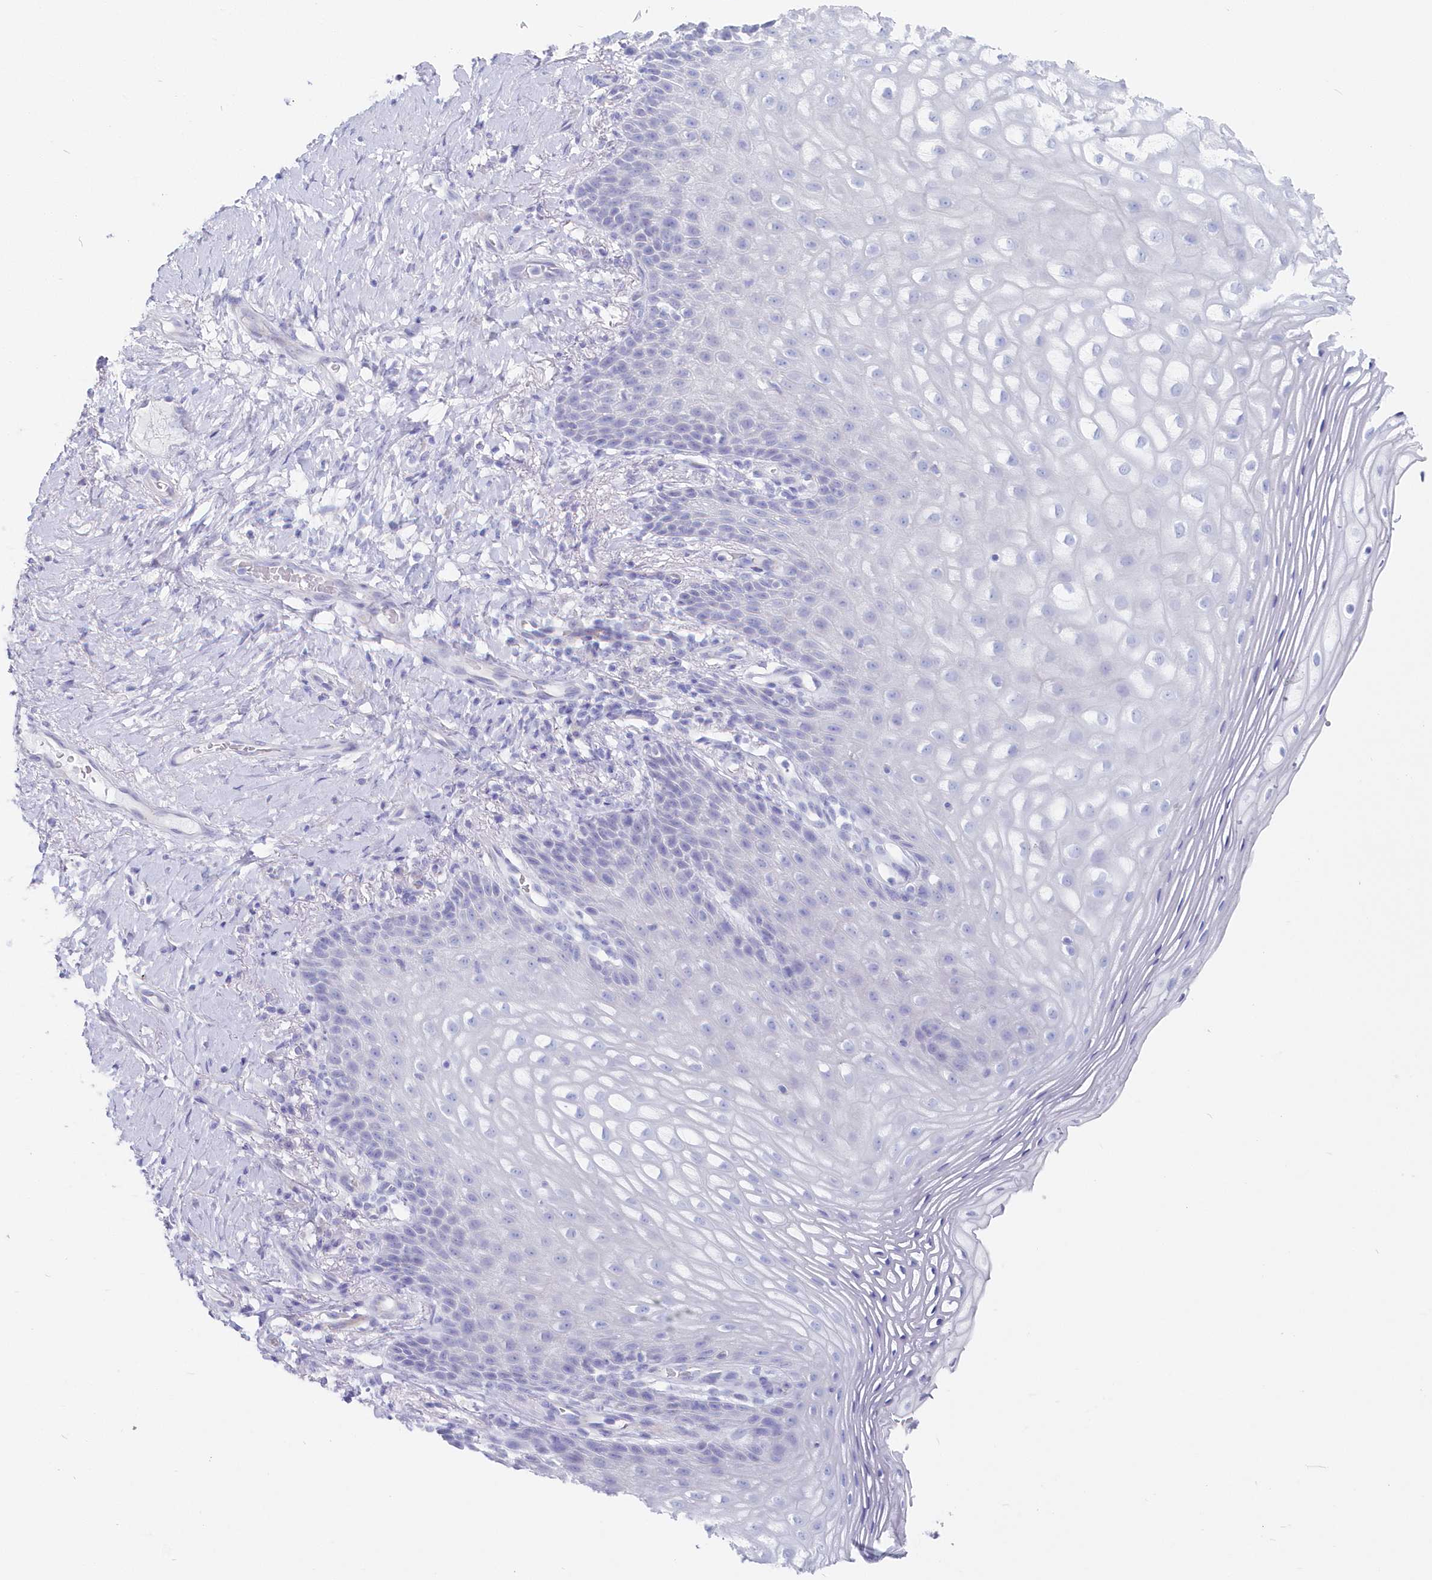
{"staining": {"intensity": "negative", "quantity": "none", "location": "none"}, "tissue": "vagina", "cell_type": "Squamous epithelial cells", "image_type": "normal", "snomed": [{"axis": "morphology", "description": "Normal tissue, NOS"}, {"axis": "topography", "description": "Vagina"}], "caption": "Immunohistochemistry (IHC) micrograph of benign vagina: vagina stained with DAB (3,3'-diaminobenzidine) shows no significant protein staining in squamous epithelial cells. (DAB (3,3'-diaminobenzidine) IHC with hematoxylin counter stain).", "gene": "CSNK1G2", "patient": {"sex": "female", "age": 60}}